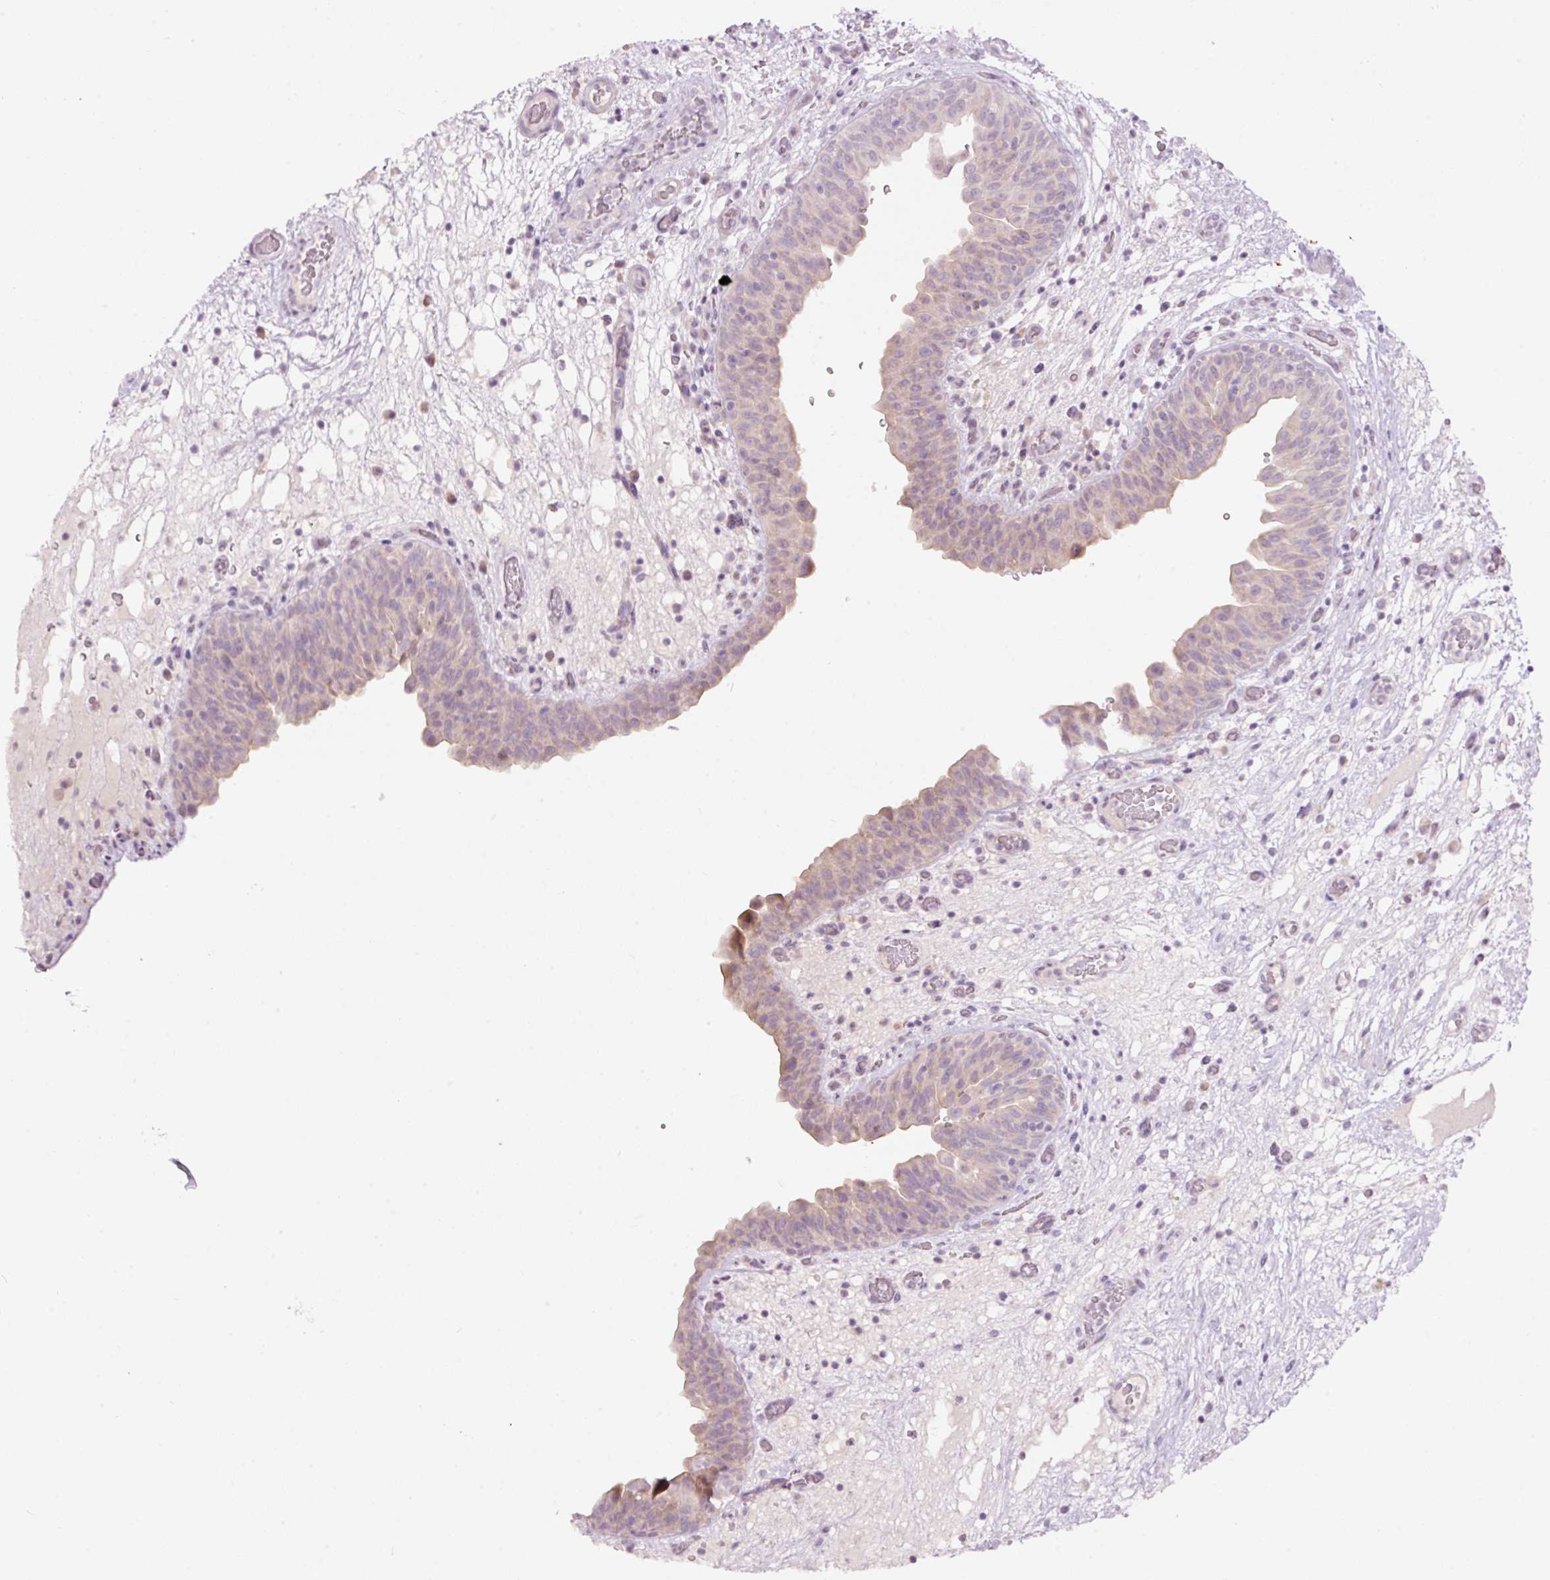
{"staining": {"intensity": "weak", "quantity": "<25%", "location": "cytoplasmic/membranous"}, "tissue": "urinary bladder", "cell_type": "Urothelial cells", "image_type": "normal", "snomed": [{"axis": "morphology", "description": "Normal tissue, NOS"}, {"axis": "topography", "description": "Urinary bladder"}], "caption": "A high-resolution image shows immunohistochemistry staining of benign urinary bladder, which shows no significant staining in urothelial cells. (DAB IHC visualized using brightfield microscopy, high magnification).", "gene": "RSPO2", "patient": {"sex": "male", "age": 71}}